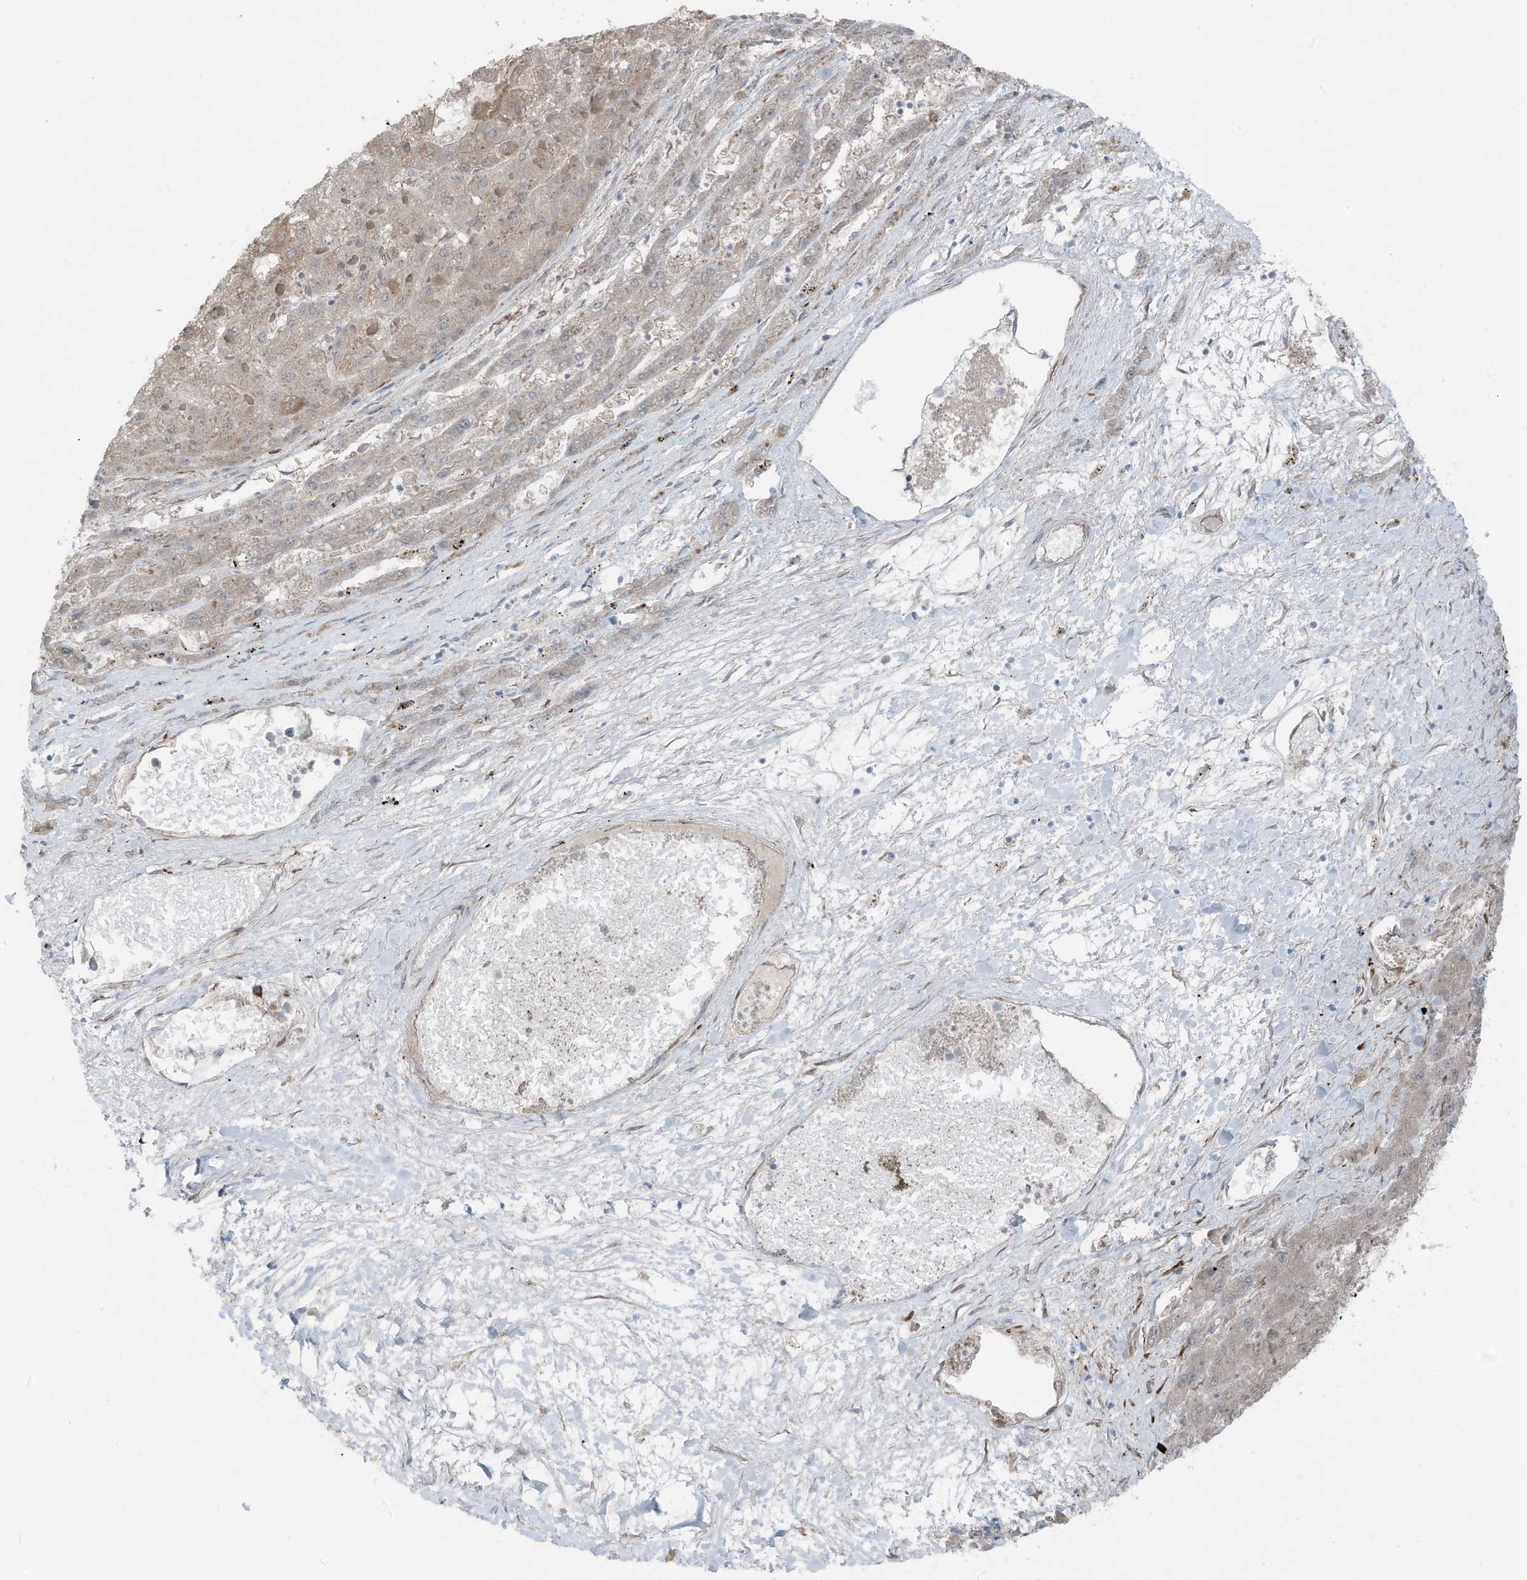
{"staining": {"intensity": "weak", "quantity": "<25%", "location": "cytoplasmic/membranous"}, "tissue": "liver cancer", "cell_type": "Tumor cells", "image_type": "cancer", "snomed": [{"axis": "morphology", "description": "Carcinoma, Hepatocellular, NOS"}, {"axis": "topography", "description": "Liver"}], "caption": "Immunohistochemical staining of liver cancer displays no significant positivity in tumor cells.", "gene": "ARHGEF33", "patient": {"sex": "female", "age": 73}}